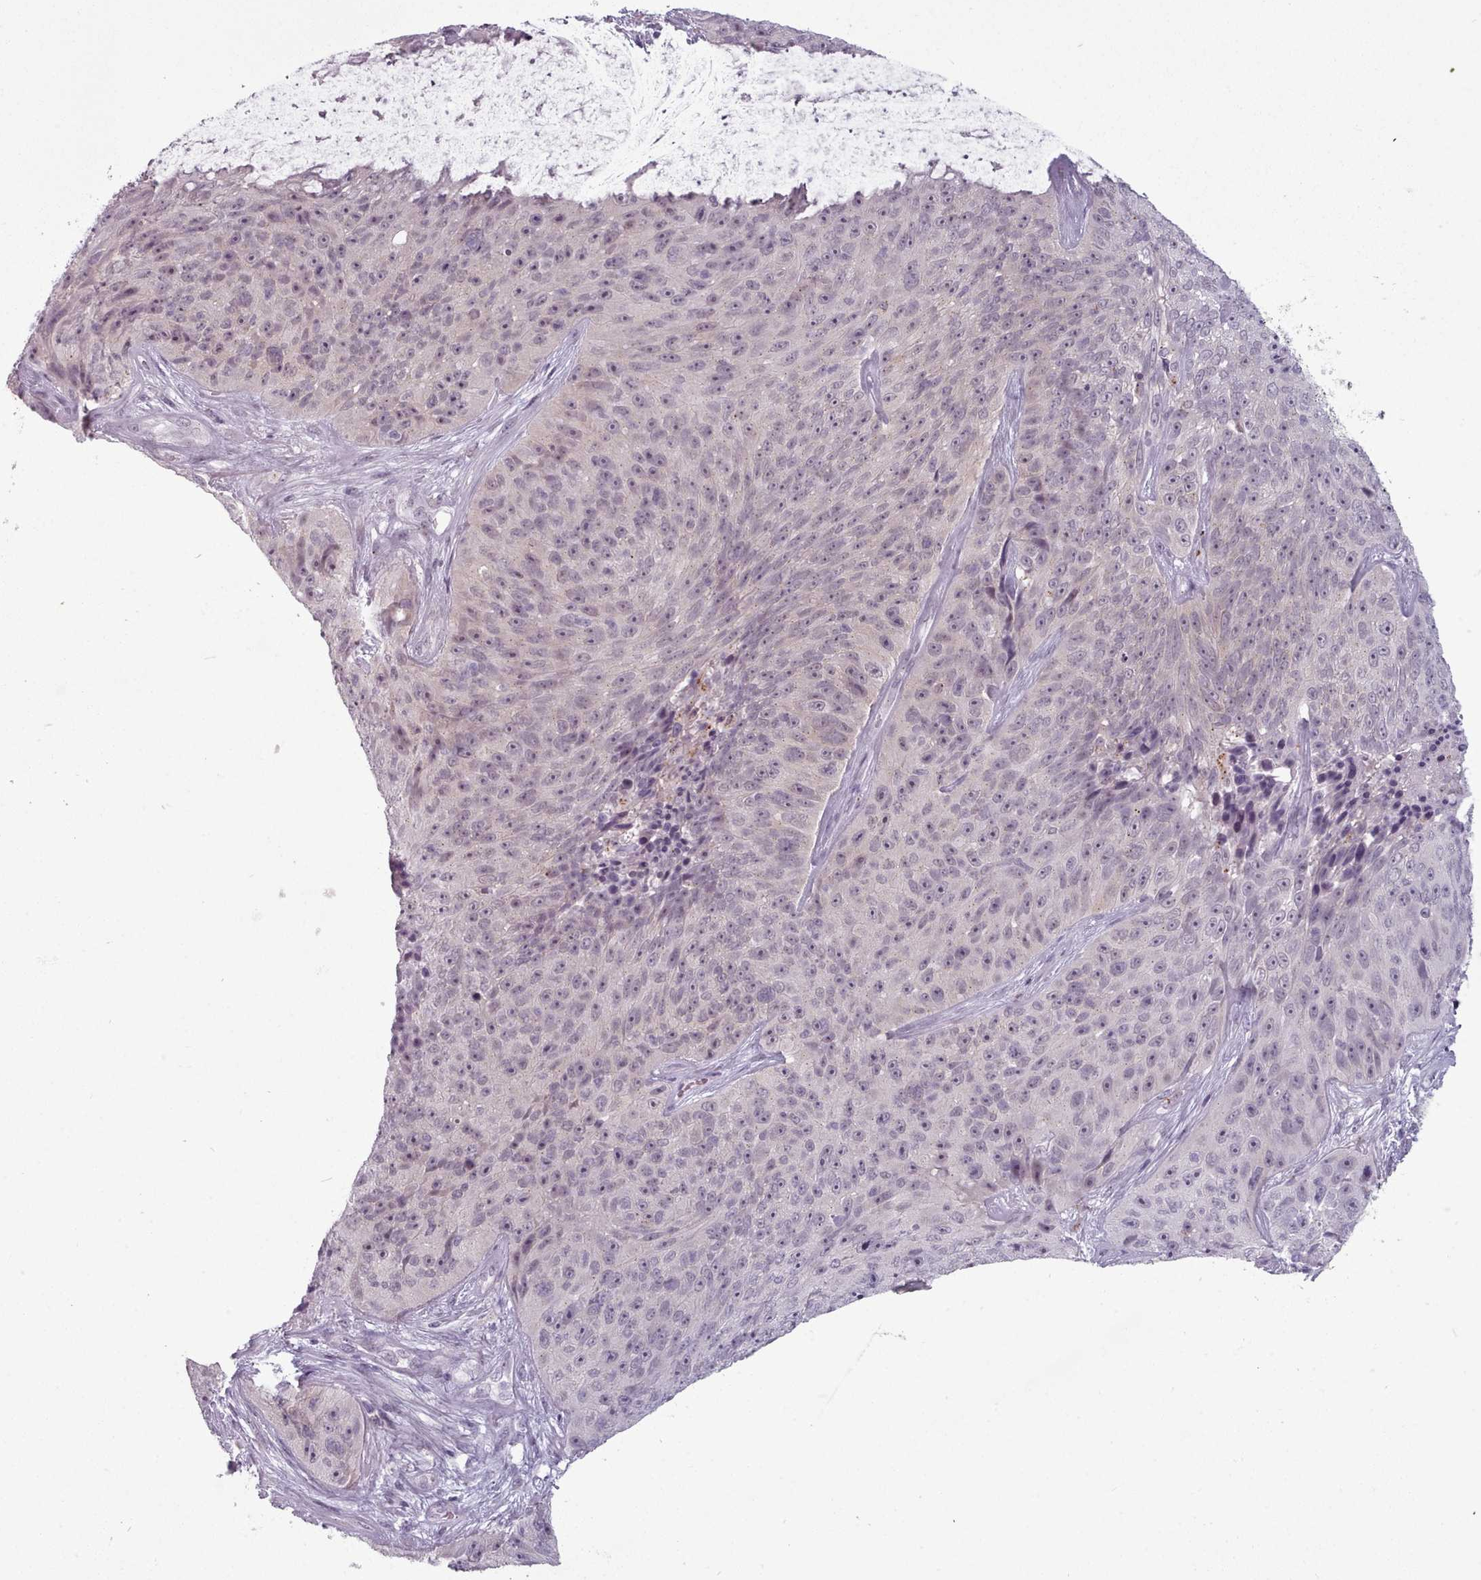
{"staining": {"intensity": "weak", "quantity": "<25%", "location": "nuclear"}, "tissue": "skin cancer", "cell_type": "Tumor cells", "image_type": "cancer", "snomed": [{"axis": "morphology", "description": "Squamous cell carcinoma, NOS"}, {"axis": "topography", "description": "Skin"}], "caption": "This is an immunohistochemistry histopathology image of human skin squamous cell carcinoma. There is no staining in tumor cells.", "gene": "PBX4", "patient": {"sex": "female", "age": 87}}